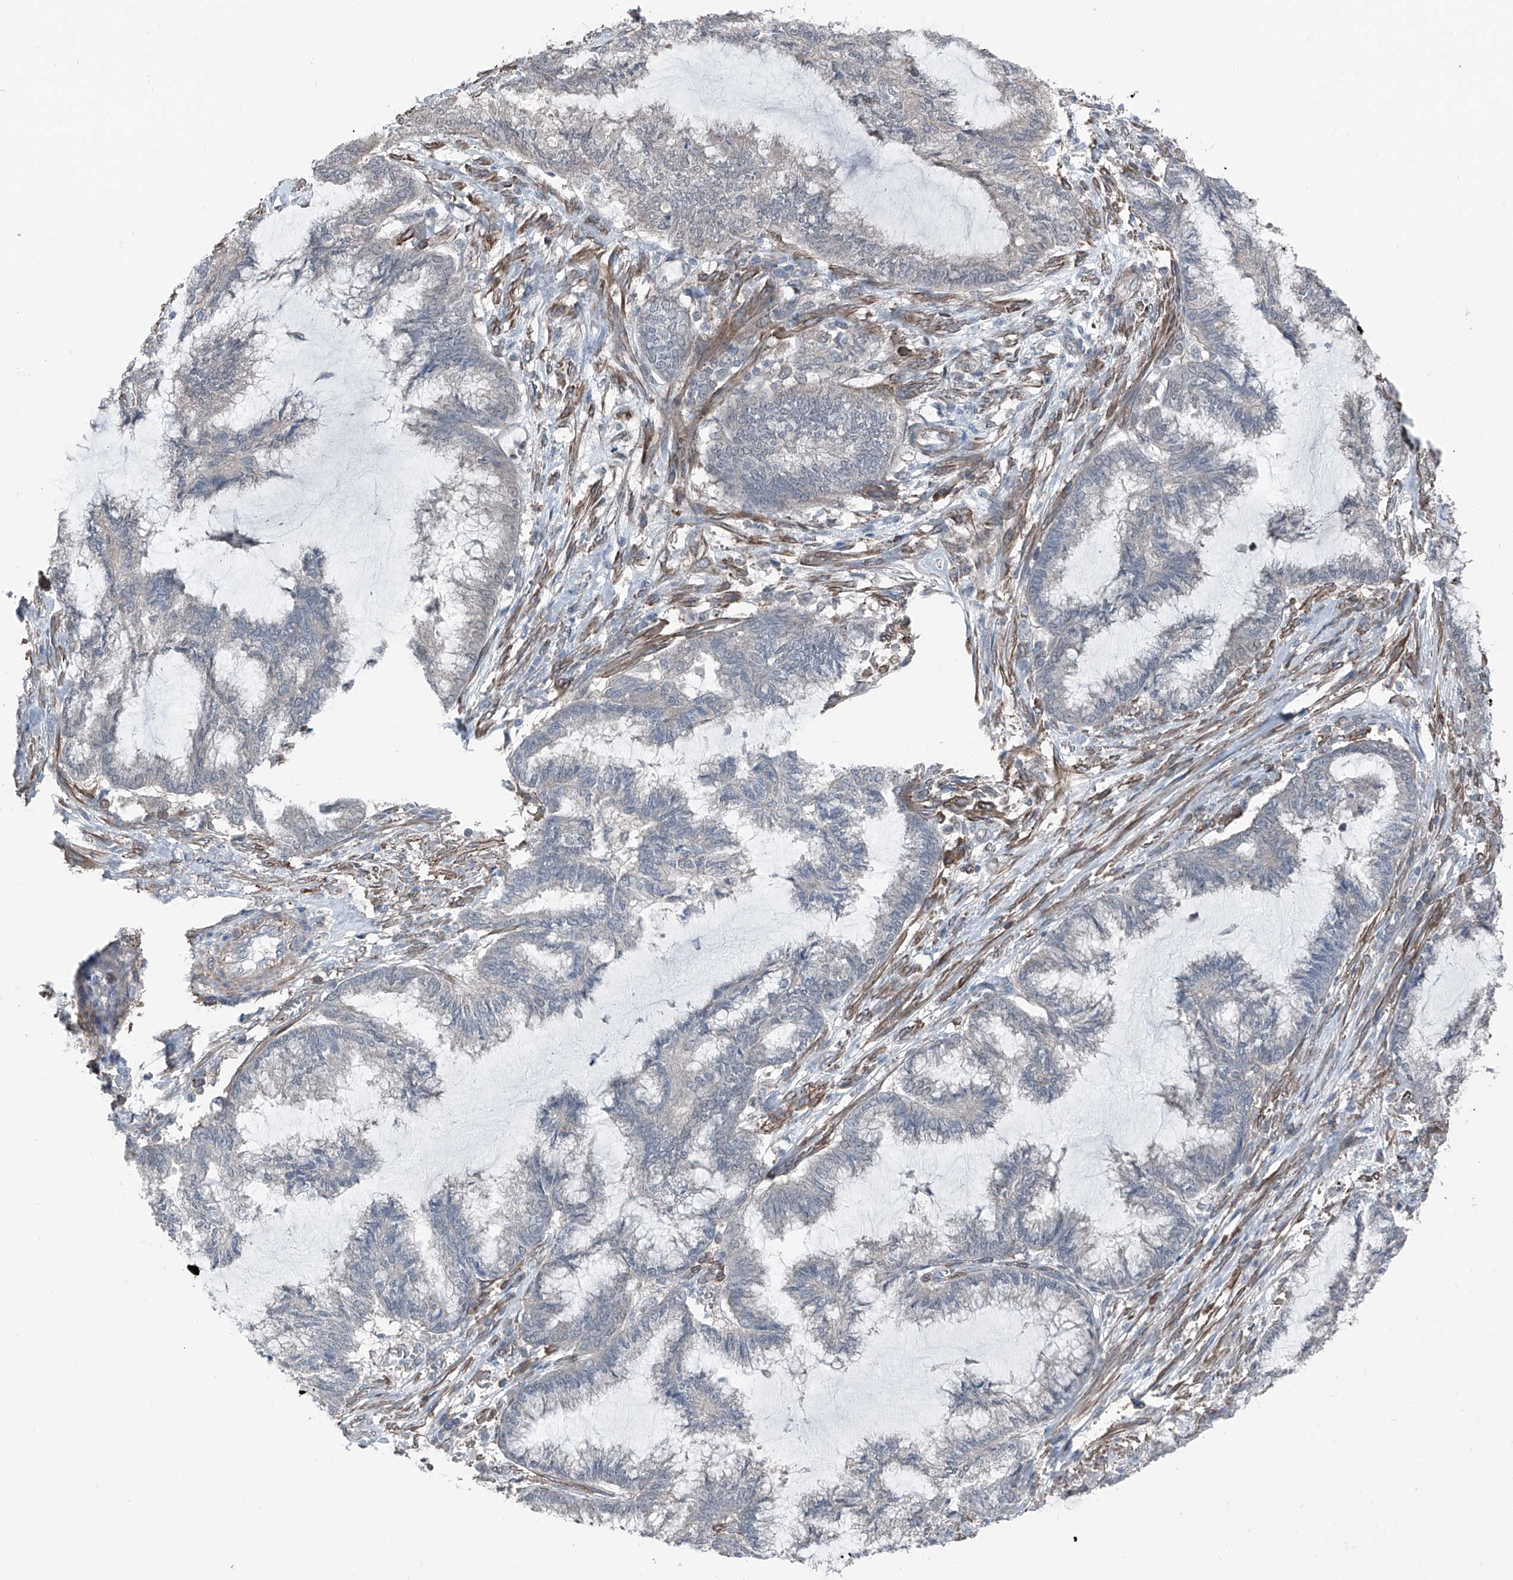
{"staining": {"intensity": "negative", "quantity": "none", "location": "none"}, "tissue": "endometrial cancer", "cell_type": "Tumor cells", "image_type": "cancer", "snomed": [{"axis": "morphology", "description": "Adenocarcinoma, NOS"}, {"axis": "topography", "description": "Endometrium"}], "caption": "A micrograph of adenocarcinoma (endometrial) stained for a protein shows no brown staining in tumor cells.", "gene": "HSPB11", "patient": {"sex": "female", "age": 86}}